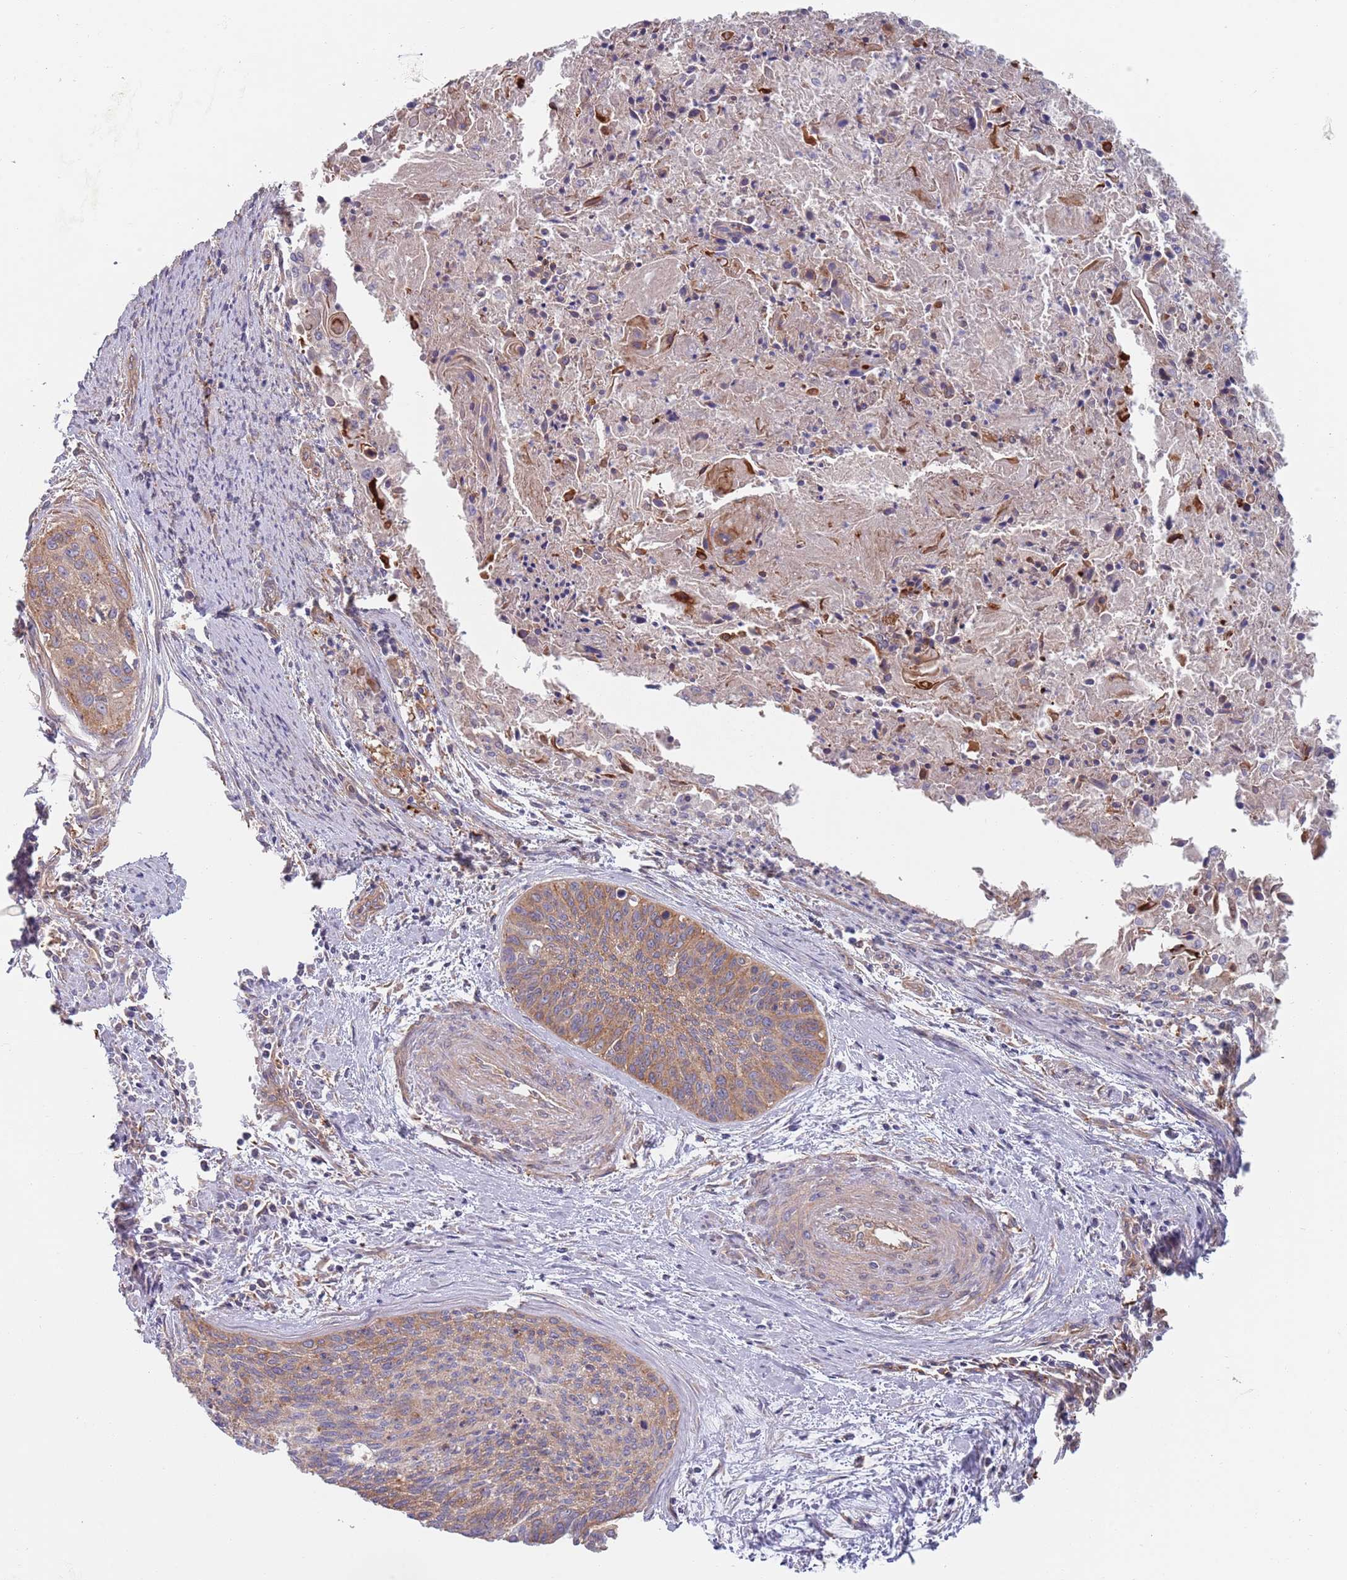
{"staining": {"intensity": "moderate", "quantity": ">75%", "location": "cytoplasmic/membranous"}, "tissue": "cervical cancer", "cell_type": "Tumor cells", "image_type": "cancer", "snomed": [{"axis": "morphology", "description": "Squamous cell carcinoma, NOS"}, {"axis": "topography", "description": "Cervix"}], "caption": "Squamous cell carcinoma (cervical) was stained to show a protein in brown. There is medium levels of moderate cytoplasmic/membranous positivity in approximately >75% of tumor cells.", "gene": "APPL2", "patient": {"sex": "female", "age": 55}}